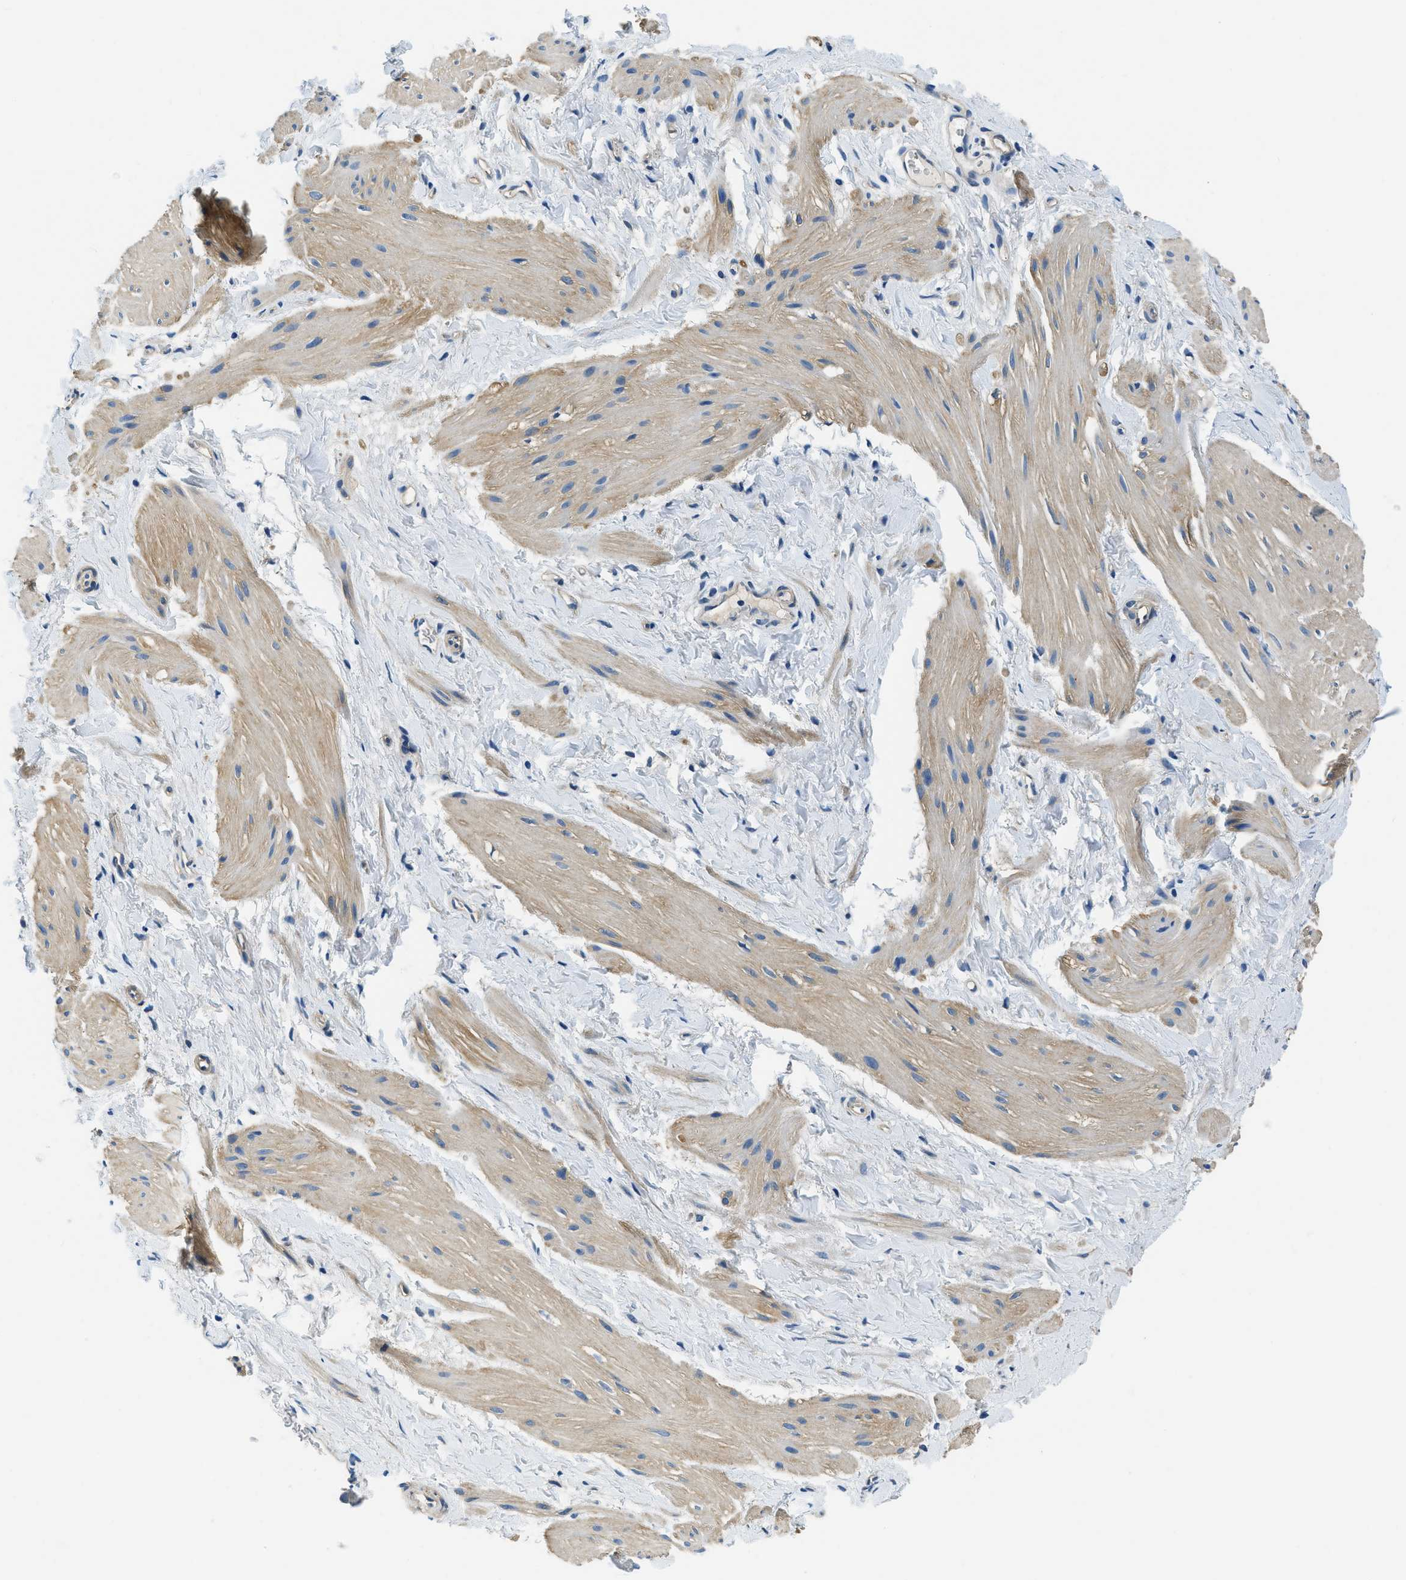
{"staining": {"intensity": "weak", "quantity": "25%-75%", "location": "cytoplasmic/membranous"}, "tissue": "smooth muscle", "cell_type": "Smooth muscle cells", "image_type": "normal", "snomed": [{"axis": "morphology", "description": "Normal tissue, NOS"}, {"axis": "topography", "description": "Smooth muscle"}], "caption": "A low amount of weak cytoplasmic/membranous staining is appreciated in approximately 25%-75% of smooth muscle cells in benign smooth muscle.", "gene": "TWF1", "patient": {"sex": "male", "age": 16}}